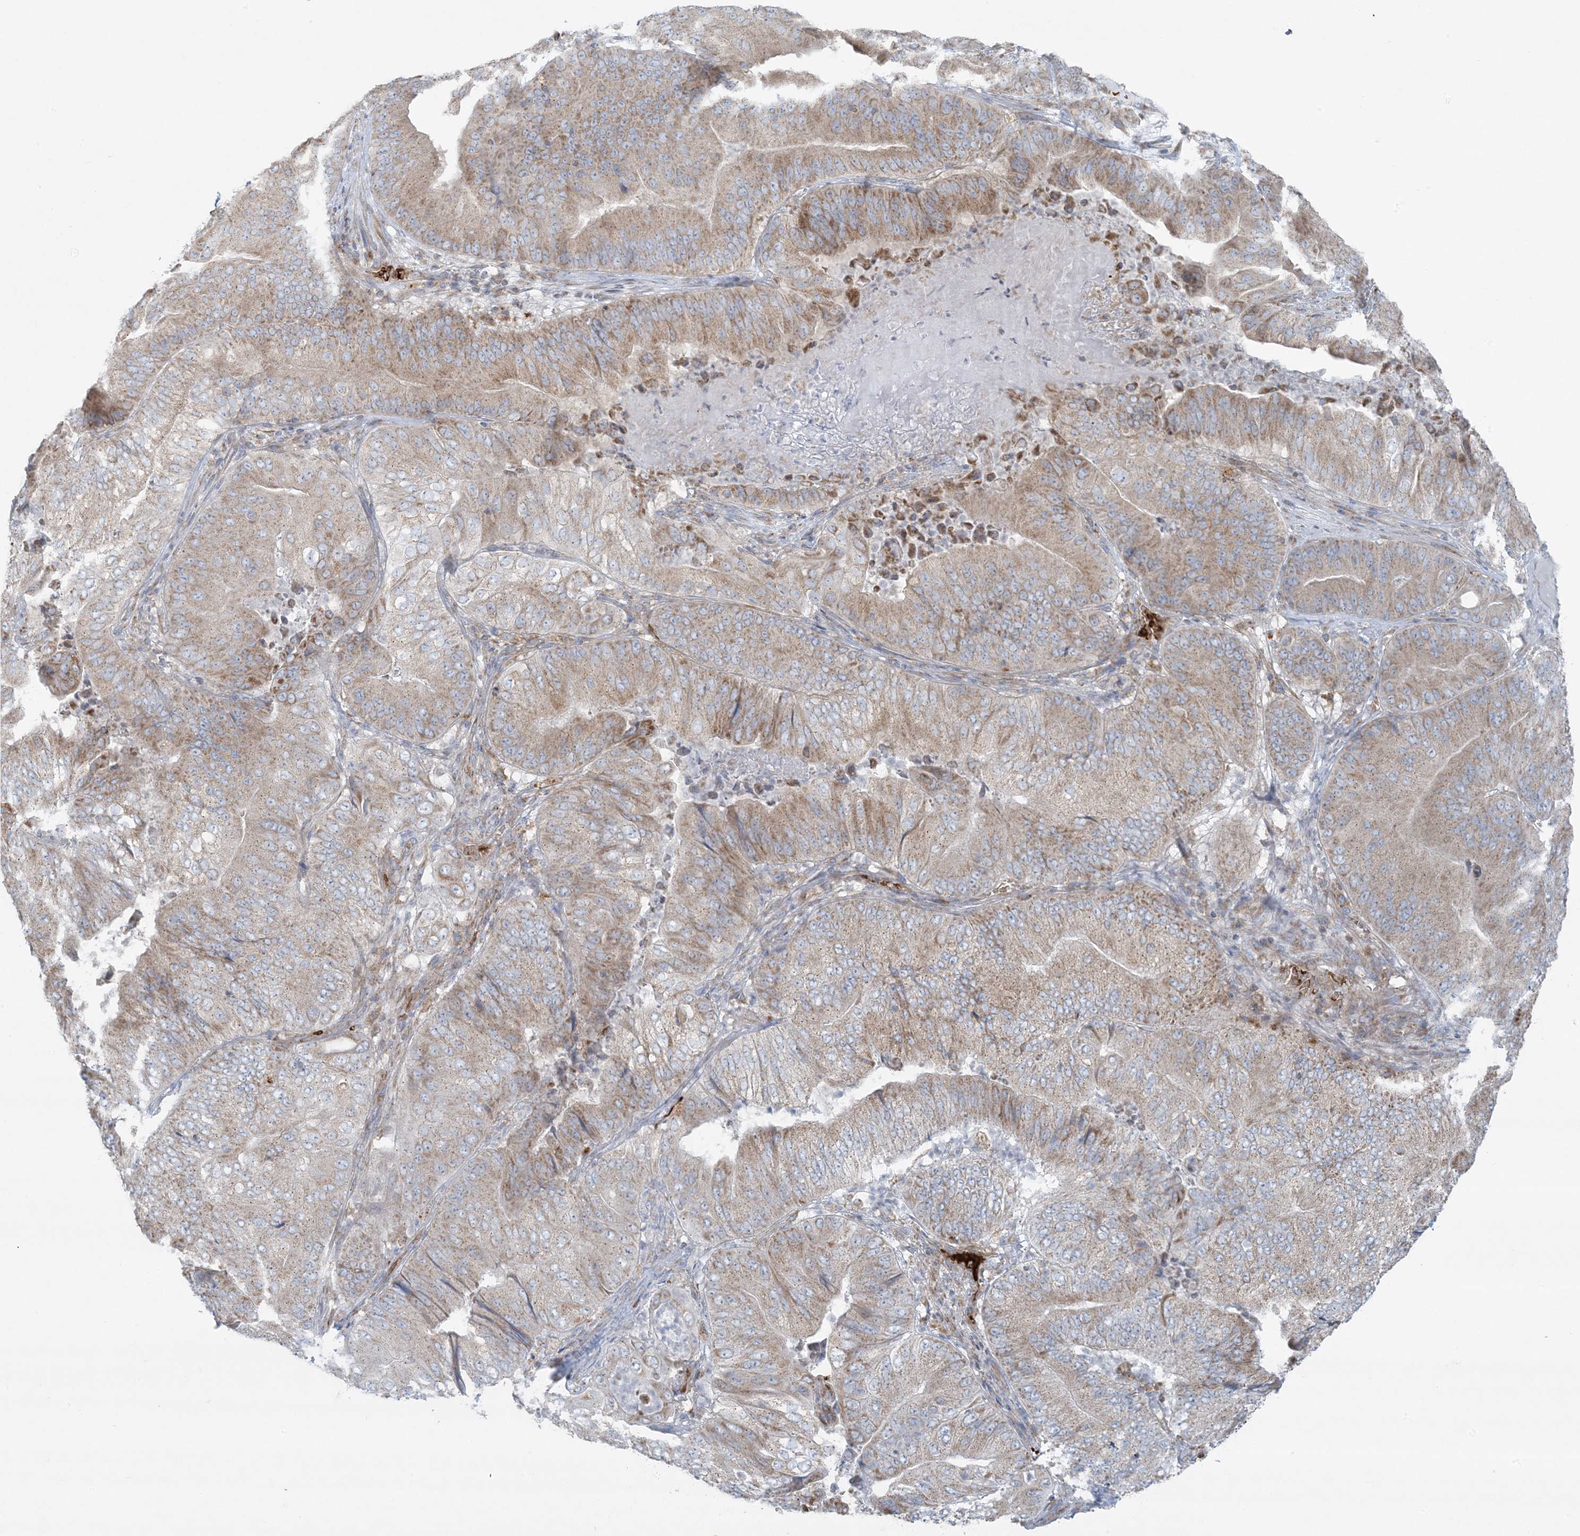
{"staining": {"intensity": "moderate", "quantity": "25%-75%", "location": "cytoplasmic/membranous"}, "tissue": "pancreatic cancer", "cell_type": "Tumor cells", "image_type": "cancer", "snomed": [{"axis": "morphology", "description": "Adenocarcinoma, NOS"}, {"axis": "topography", "description": "Pancreas"}], "caption": "IHC histopathology image of human pancreatic cancer stained for a protein (brown), which displays medium levels of moderate cytoplasmic/membranous expression in about 25%-75% of tumor cells.", "gene": "PIK3R4", "patient": {"sex": "female", "age": 77}}